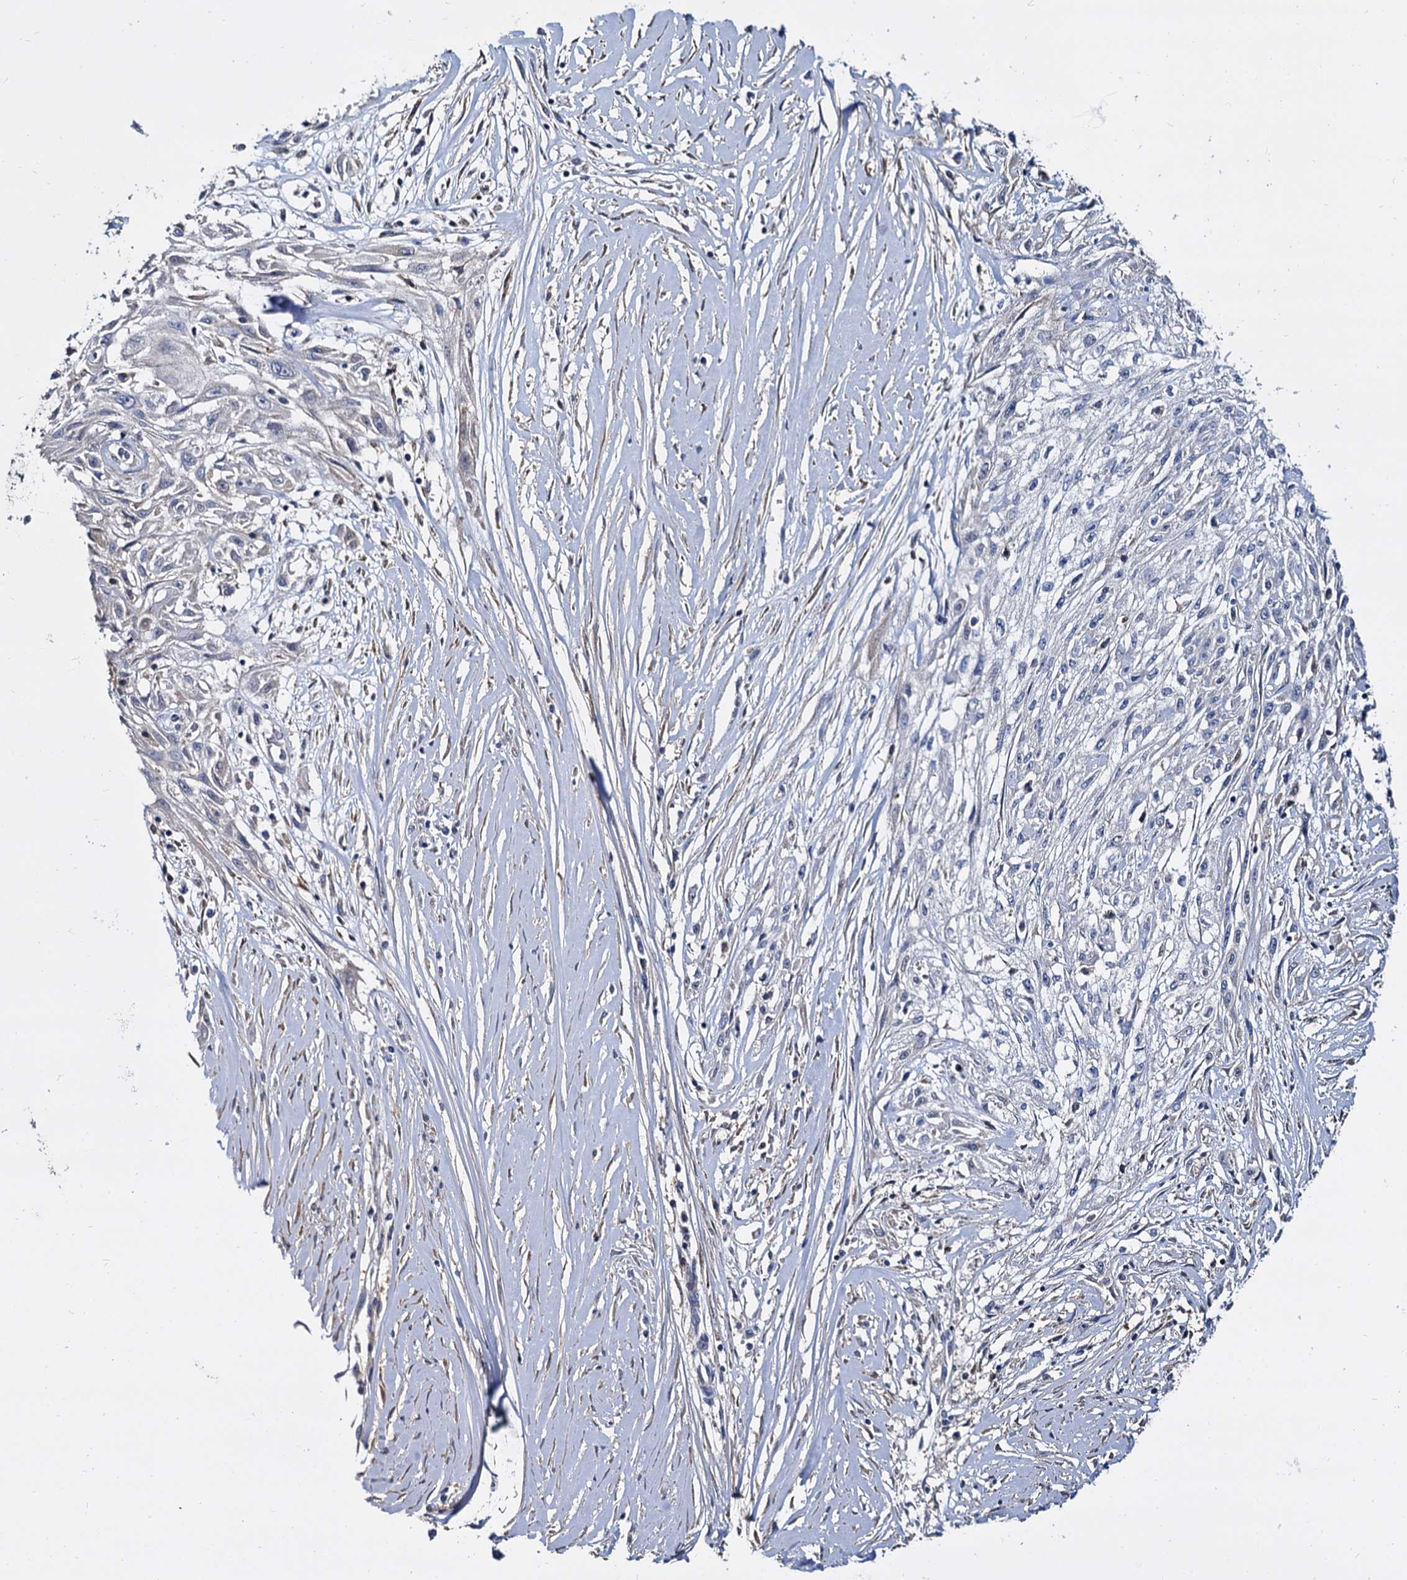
{"staining": {"intensity": "negative", "quantity": "none", "location": "none"}, "tissue": "skin cancer", "cell_type": "Tumor cells", "image_type": "cancer", "snomed": [{"axis": "morphology", "description": "Squamous cell carcinoma, NOS"}, {"axis": "morphology", "description": "Squamous cell carcinoma, metastatic, NOS"}, {"axis": "topography", "description": "Skin"}, {"axis": "topography", "description": "Lymph node"}], "caption": "Tumor cells show no significant protein staining in skin cancer.", "gene": "ANKRD13A", "patient": {"sex": "male", "age": 75}}